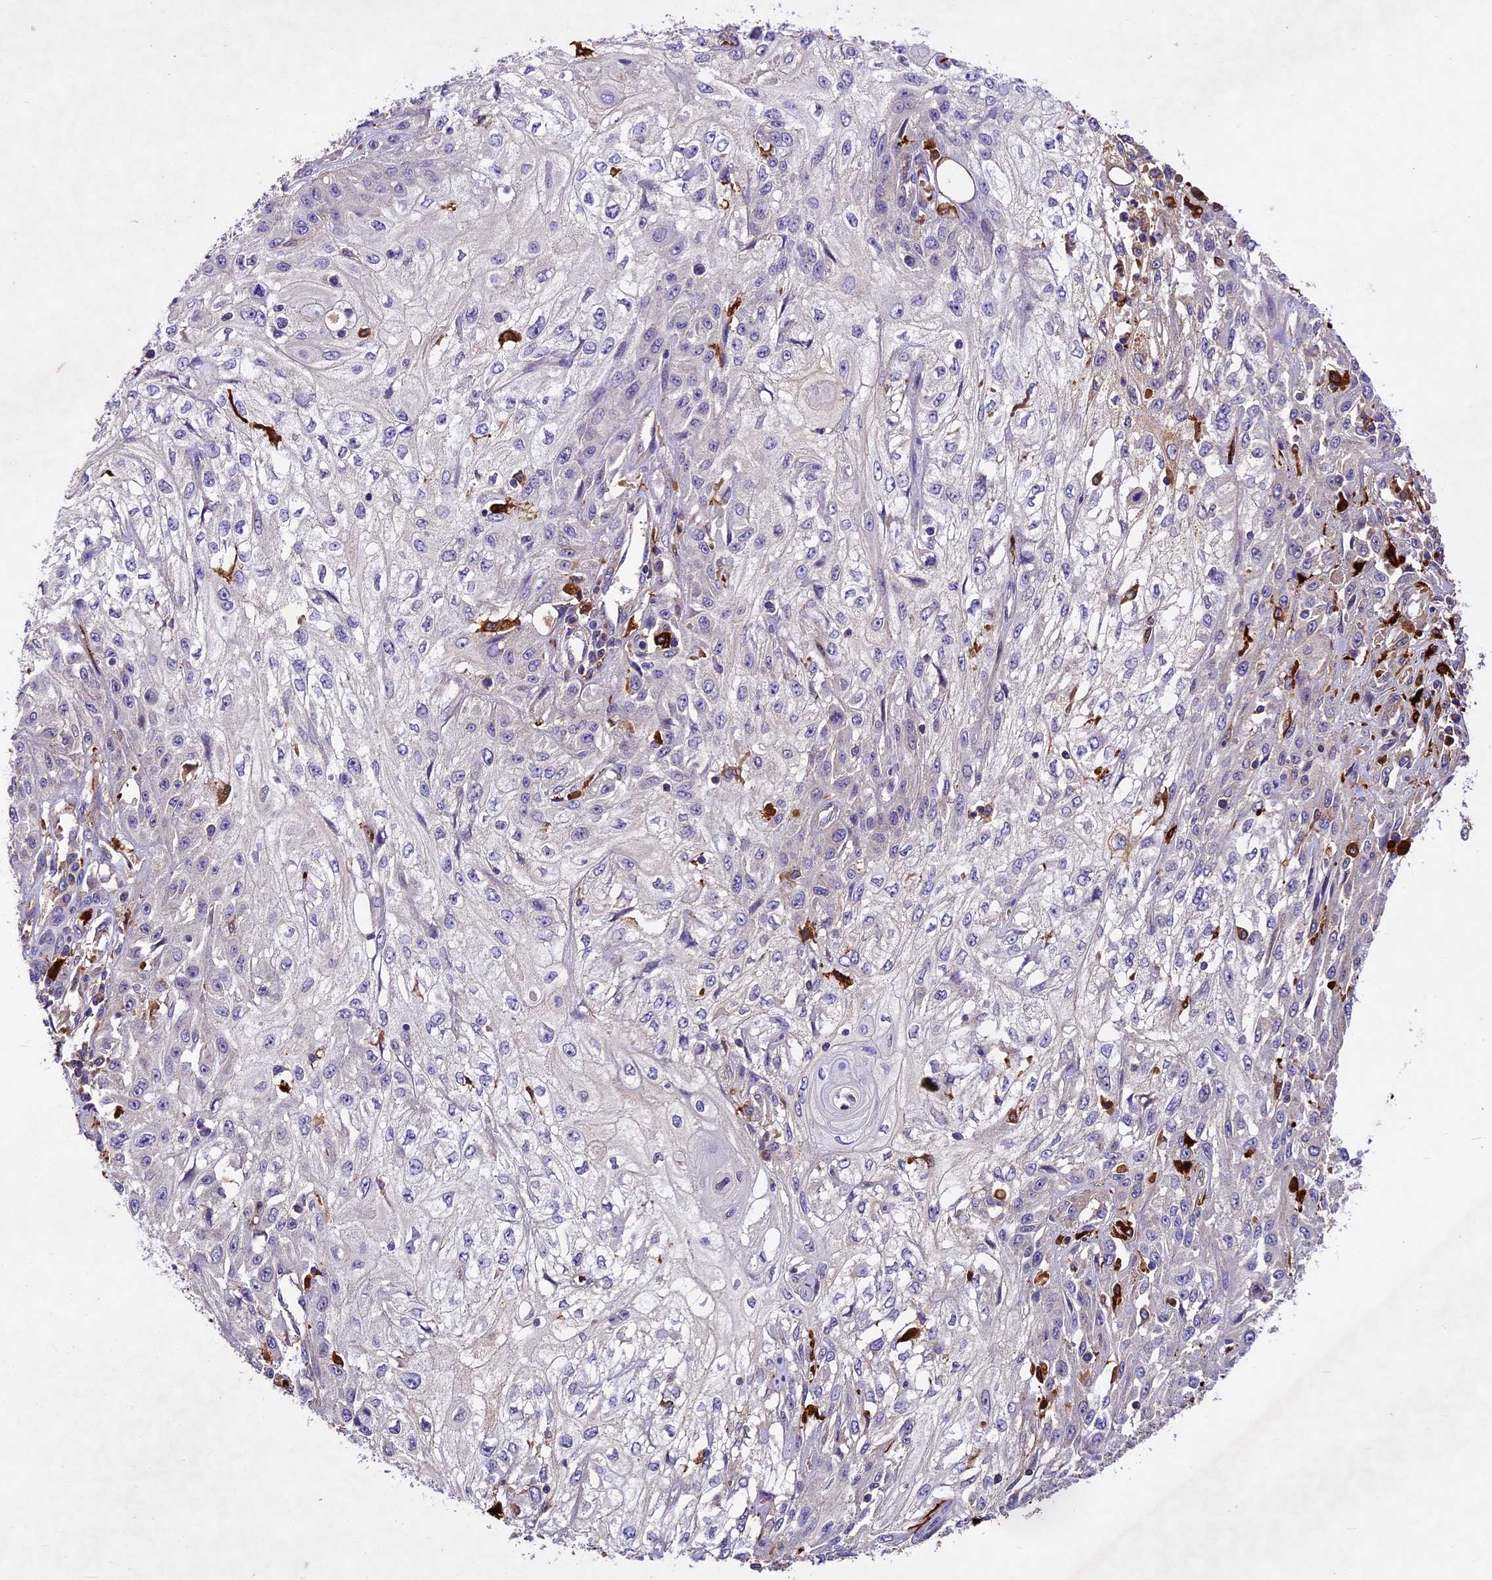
{"staining": {"intensity": "negative", "quantity": "none", "location": "none"}, "tissue": "skin cancer", "cell_type": "Tumor cells", "image_type": "cancer", "snomed": [{"axis": "morphology", "description": "Squamous cell carcinoma, NOS"}, {"axis": "morphology", "description": "Squamous cell carcinoma, metastatic, NOS"}, {"axis": "topography", "description": "Skin"}, {"axis": "topography", "description": "Lymph node"}], "caption": "High power microscopy histopathology image of an immunohistochemistry (IHC) histopathology image of skin cancer (squamous cell carcinoma), revealing no significant staining in tumor cells. The staining was performed using DAB to visualize the protein expression in brown, while the nuclei were stained in blue with hematoxylin (Magnification: 20x).", "gene": "CILP2", "patient": {"sex": "male", "age": 75}}